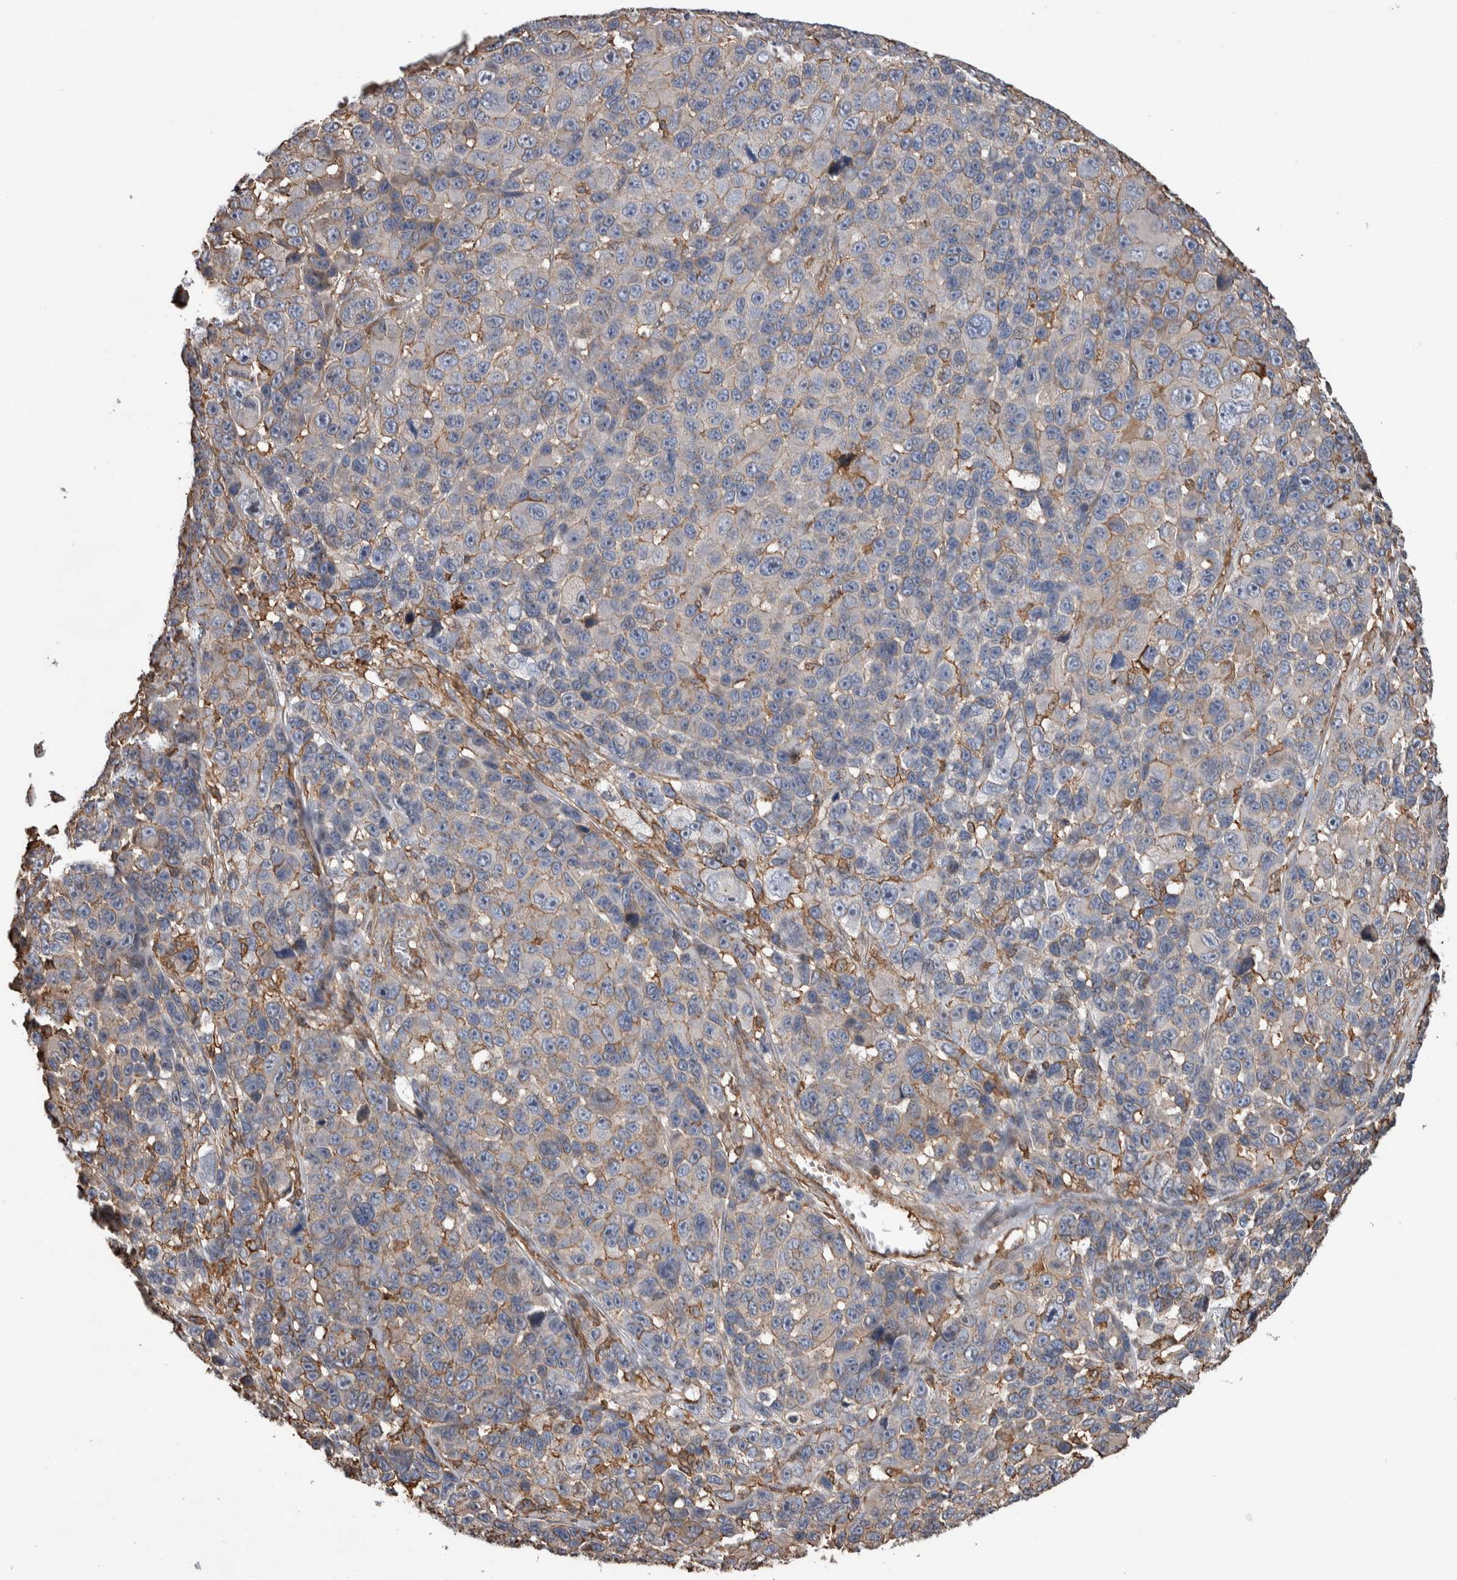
{"staining": {"intensity": "weak", "quantity": "<25%", "location": "cytoplasmic/membranous"}, "tissue": "melanoma", "cell_type": "Tumor cells", "image_type": "cancer", "snomed": [{"axis": "morphology", "description": "Malignant melanoma, NOS"}, {"axis": "topography", "description": "Skin"}], "caption": "IHC of malignant melanoma shows no staining in tumor cells.", "gene": "ENPP2", "patient": {"sex": "male", "age": 53}}